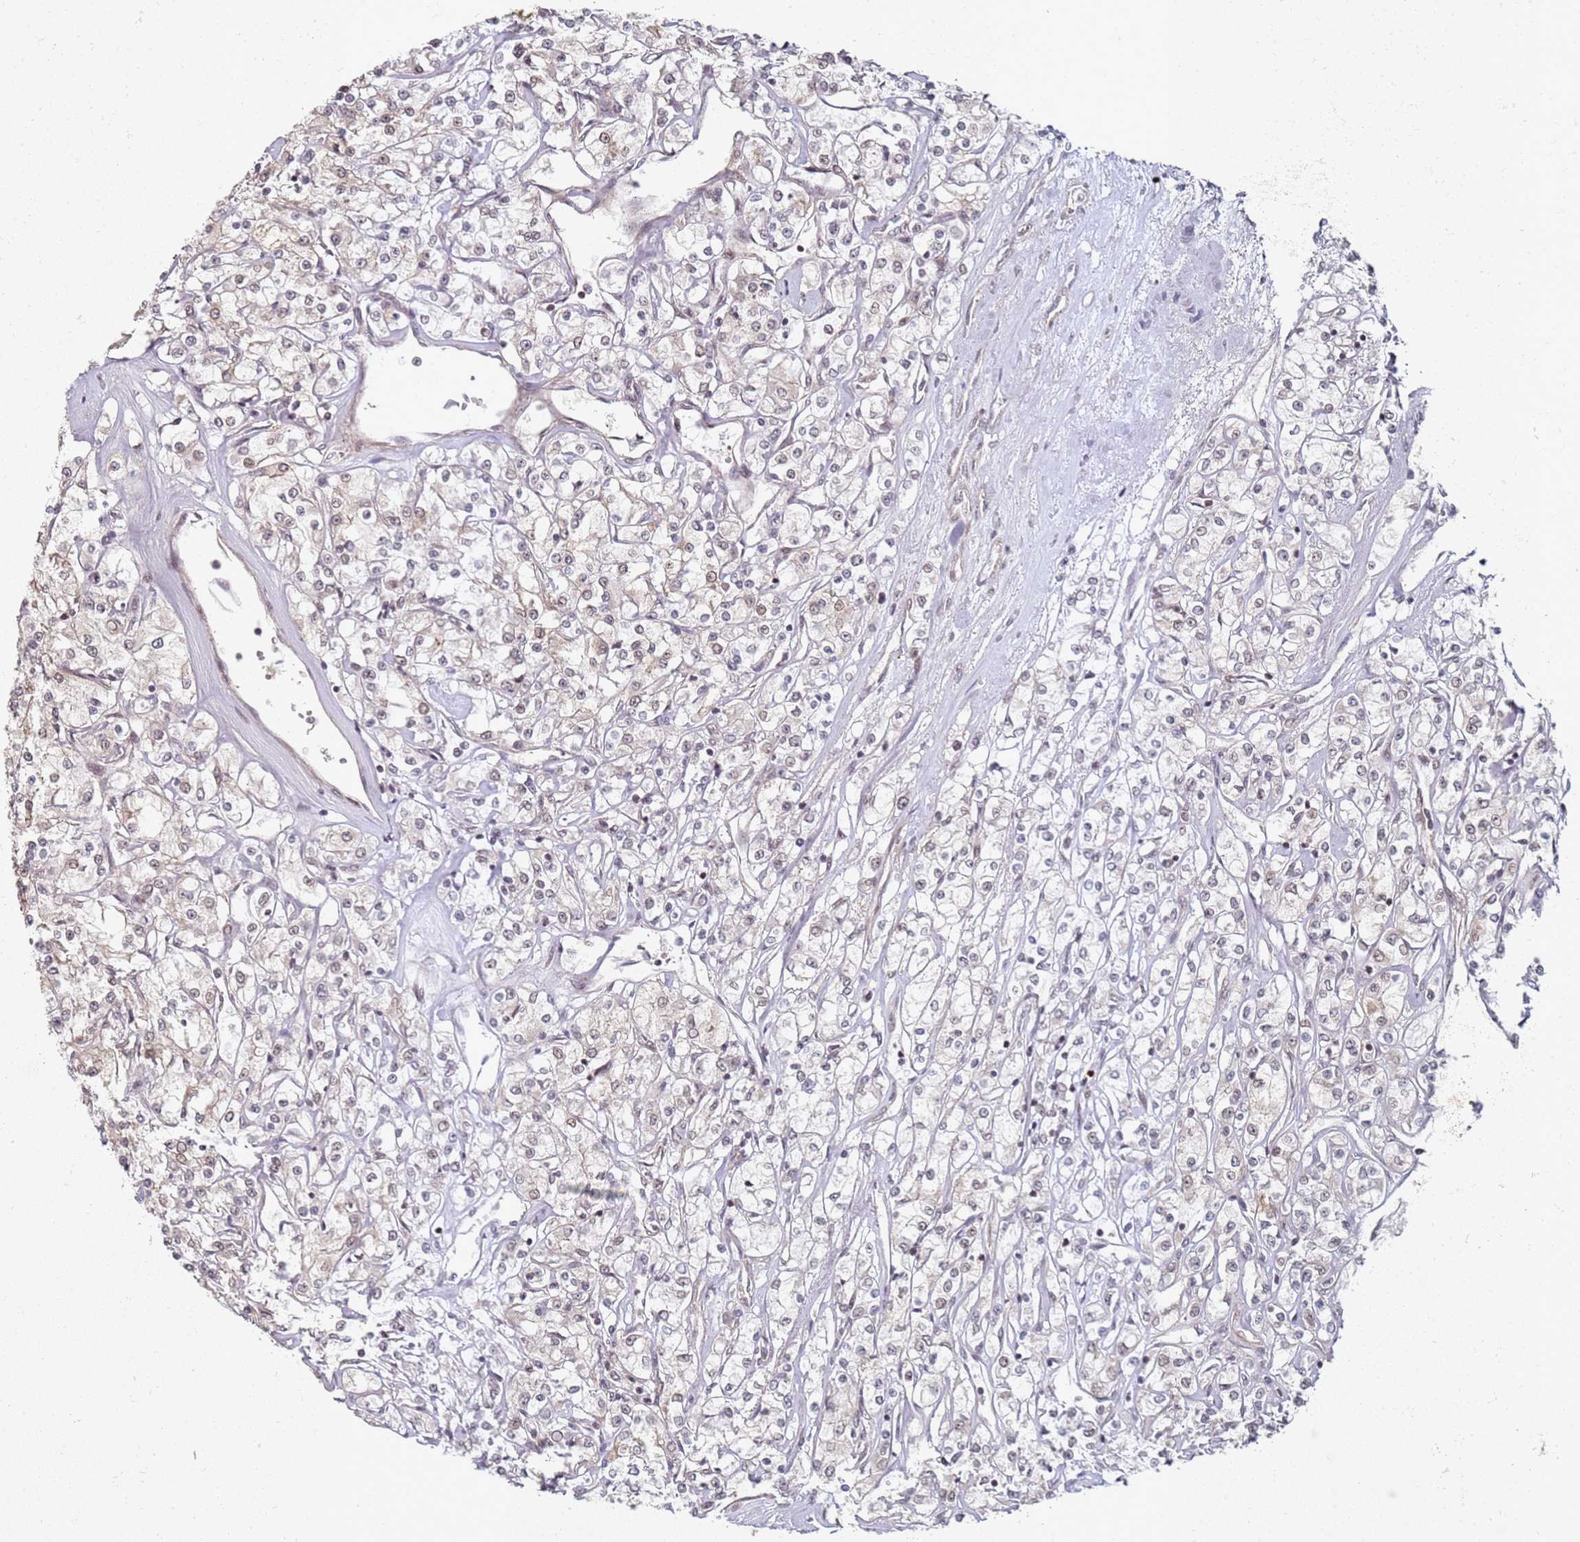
{"staining": {"intensity": "weak", "quantity": "25%-75%", "location": "nuclear"}, "tissue": "renal cancer", "cell_type": "Tumor cells", "image_type": "cancer", "snomed": [{"axis": "morphology", "description": "Adenocarcinoma, NOS"}, {"axis": "topography", "description": "Kidney"}], "caption": "Human renal adenocarcinoma stained with a protein marker displays weak staining in tumor cells.", "gene": "ATF6B", "patient": {"sex": "female", "age": 59}}